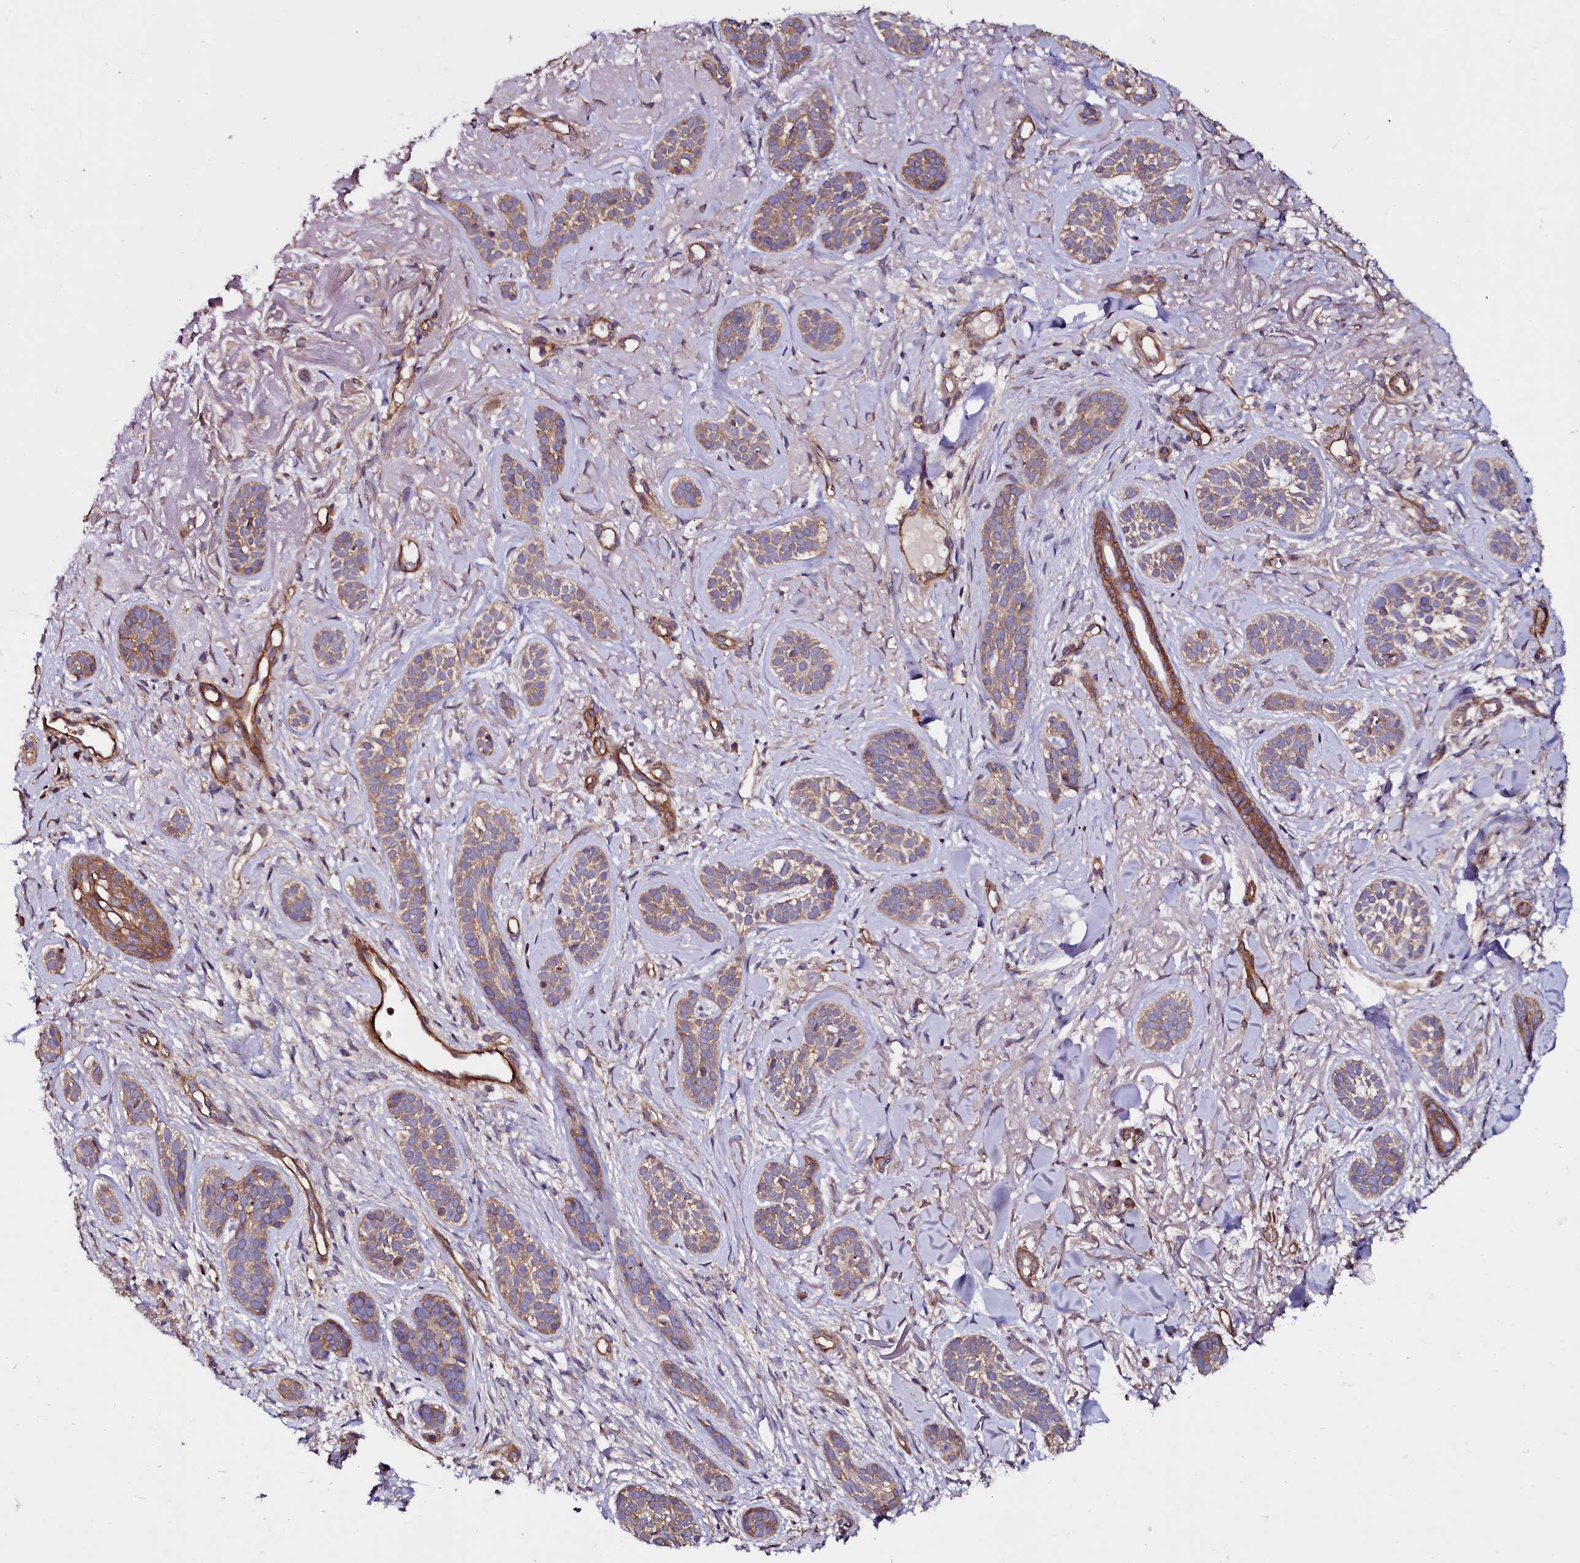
{"staining": {"intensity": "moderate", "quantity": ">75%", "location": "cytoplasmic/membranous"}, "tissue": "skin cancer", "cell_type": "Tumor cells", "image_type": "cancer", "snomed": [{"axis": "morphology", "description": "Basal cell carcinoma"}, {"axis": "topography", "description": "Skin"}], "caption": "Protein analysis of skin basal cell carcinoma tissue reveals moderate cytoplasmic/membranous staining in approximately >75% of tumor cells. The protein is shown in brown color, while the nuclei are stained blue.", "gene": "USPL1", "patient": {"sex": "male", "age": 71}}